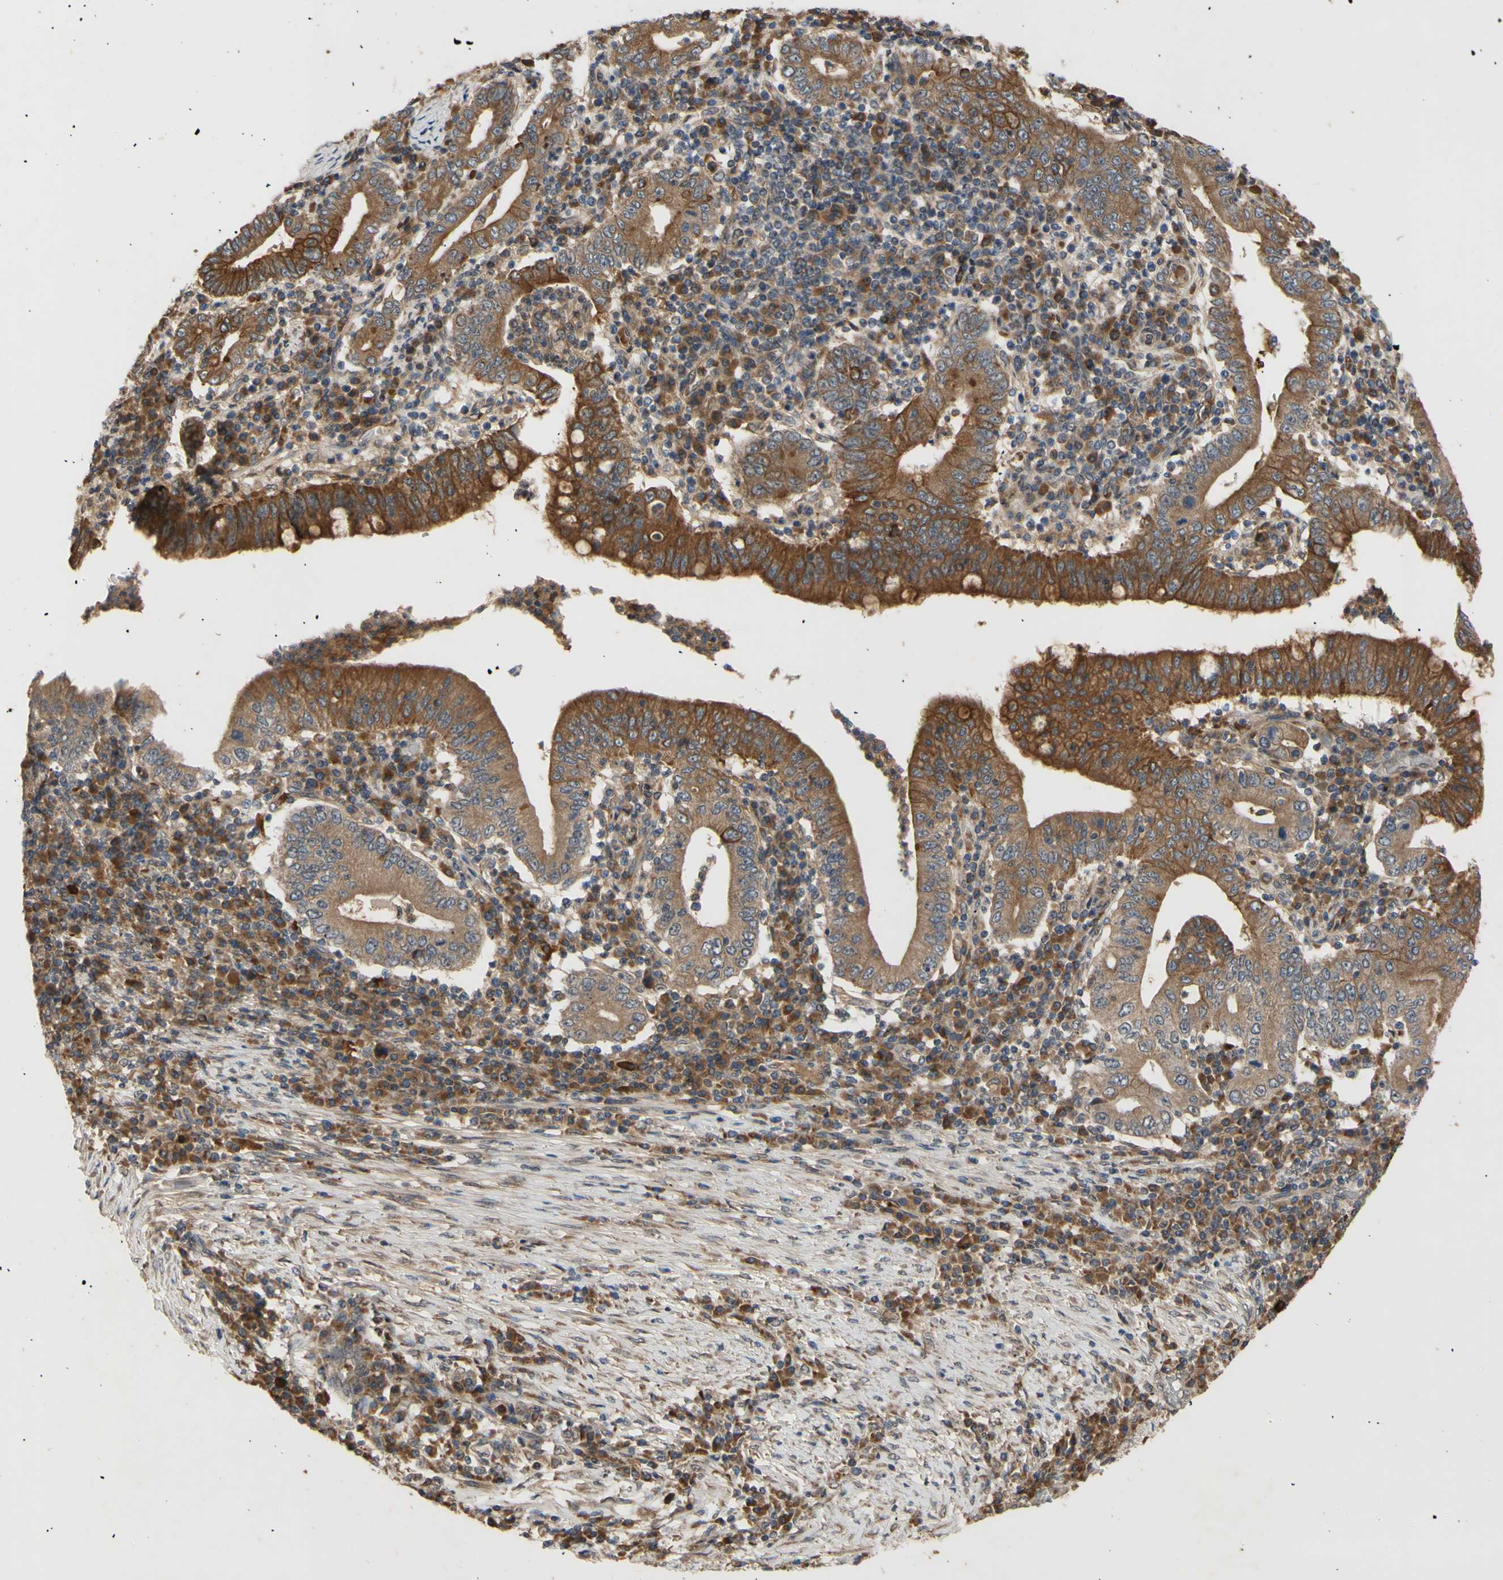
{"staining": {"intensity": "moderate", "quantity": ">75%", "location": "cytoplasmic/membranous"}, "tissue": "stomach cancer", "cell_type": "Tumor cells", "image_type": "cancer", "snomed": [{"axis": "morphology", "description": "Normal tissue, NOS"}, {"axis": "morphology", "description": "Adenocarcinoma, NOS"}, {"axis": "topography", "description": "Esophagus"}, {"axis": "topography", "description": "Stomach, upper"}, {"axis": "topography", "description": "Peripheral nerve tissue"}], "caption": "Immunohistochemical staining of stomach cancer (adenocarcinoma) reveals moderate cytoplasmic/membranous protein expression in about >75% of tumor cells.", "gene": "PKN1", "patient": {"sex": "male", "age": 62}}